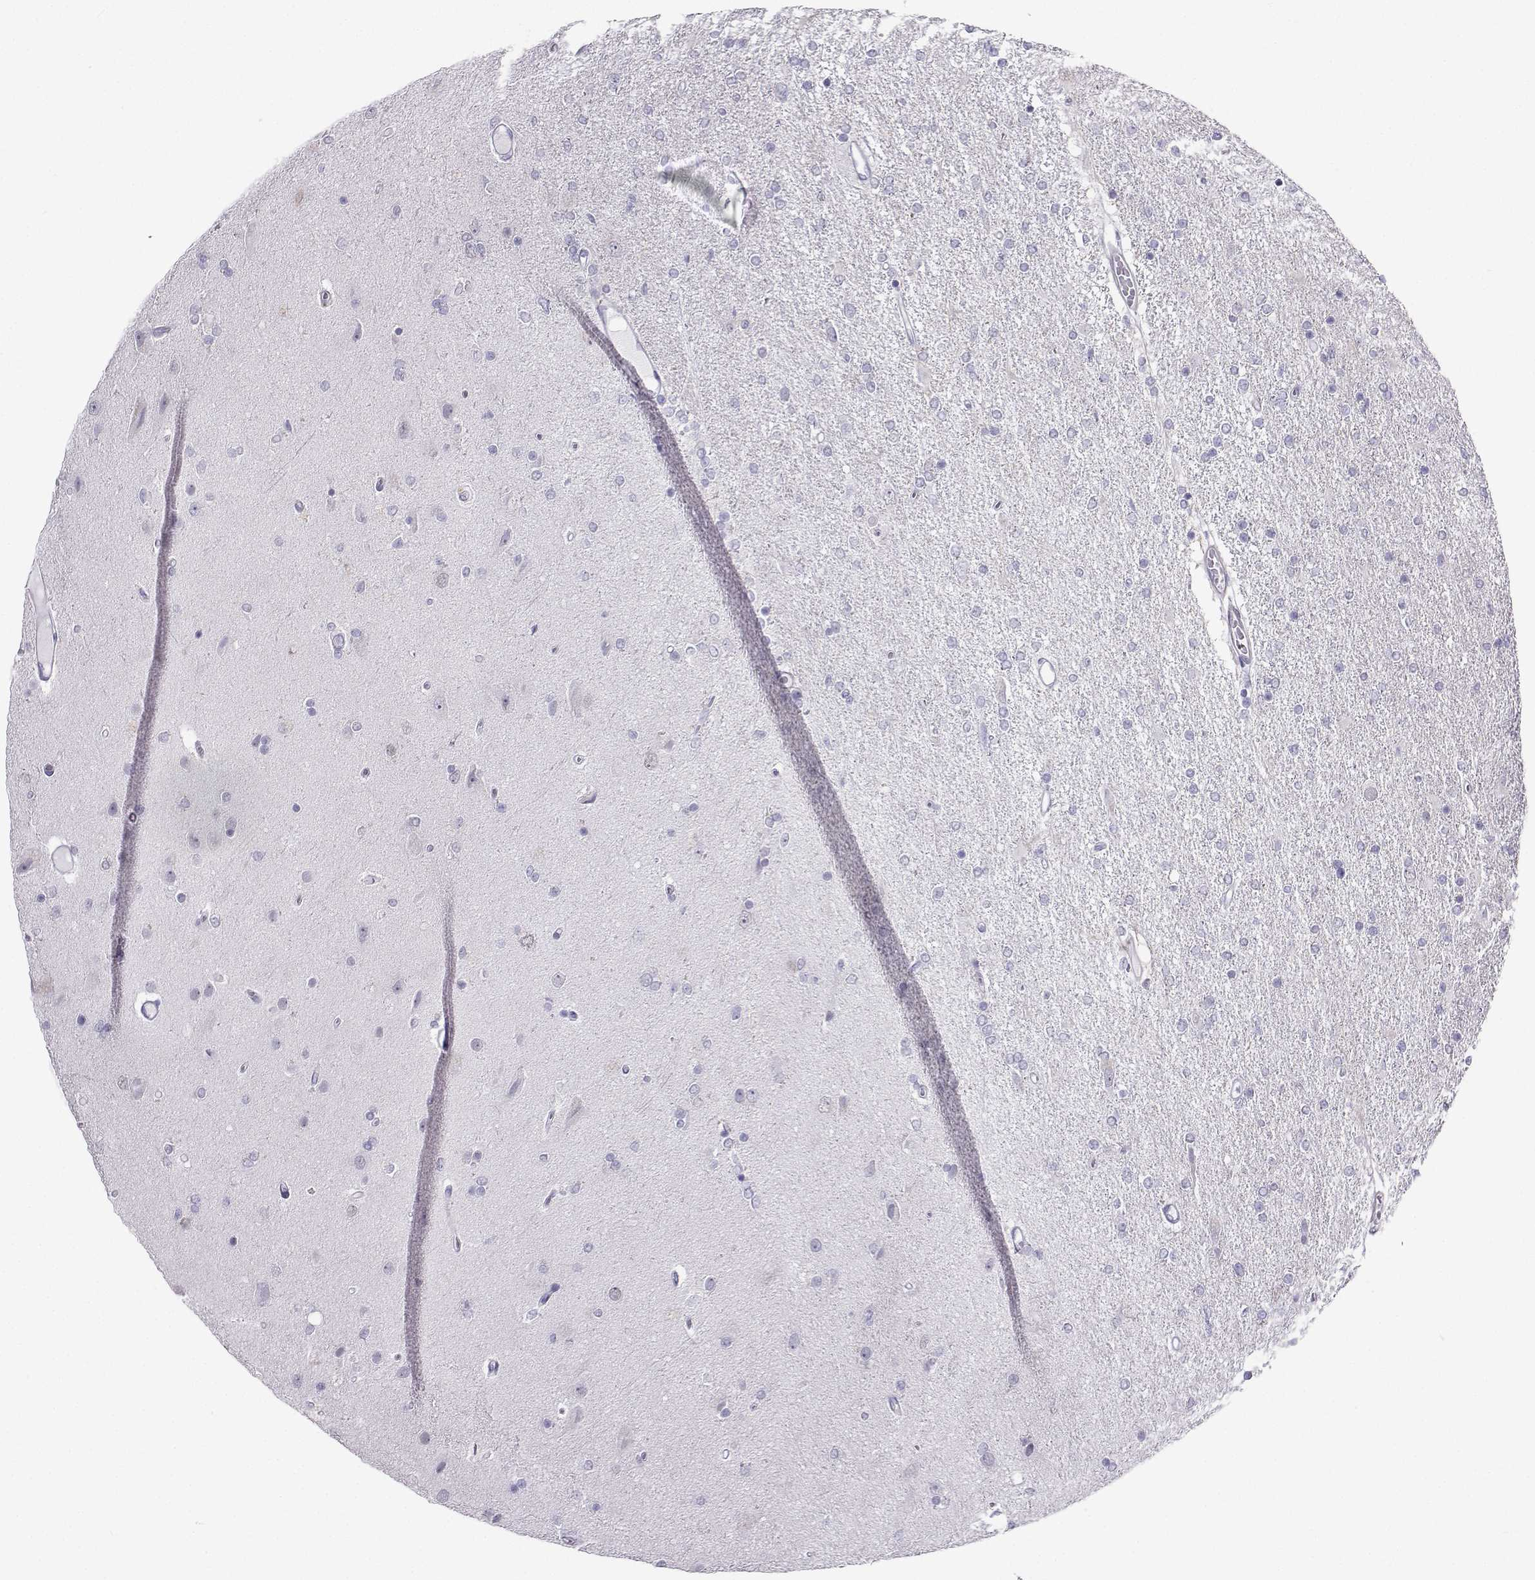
{"staining": {"intensity": "negative", "quantity": "none", "location": "none"}, "tissue": "glioma", "cell_type": "Tumor cells", "image_type": "cancer", "snomed": [{"axis": "morphology", "description": "Glioma, malignant, High grade"}, {"axis": "topography", "description": "Cerebral cortex"}], "caption": "DAB immunohistochemical staining of human glioma exhibits no significant positivity in tumor cells.", "gene": "KIF17", "patient": {"sex": "male", "age": 70}}